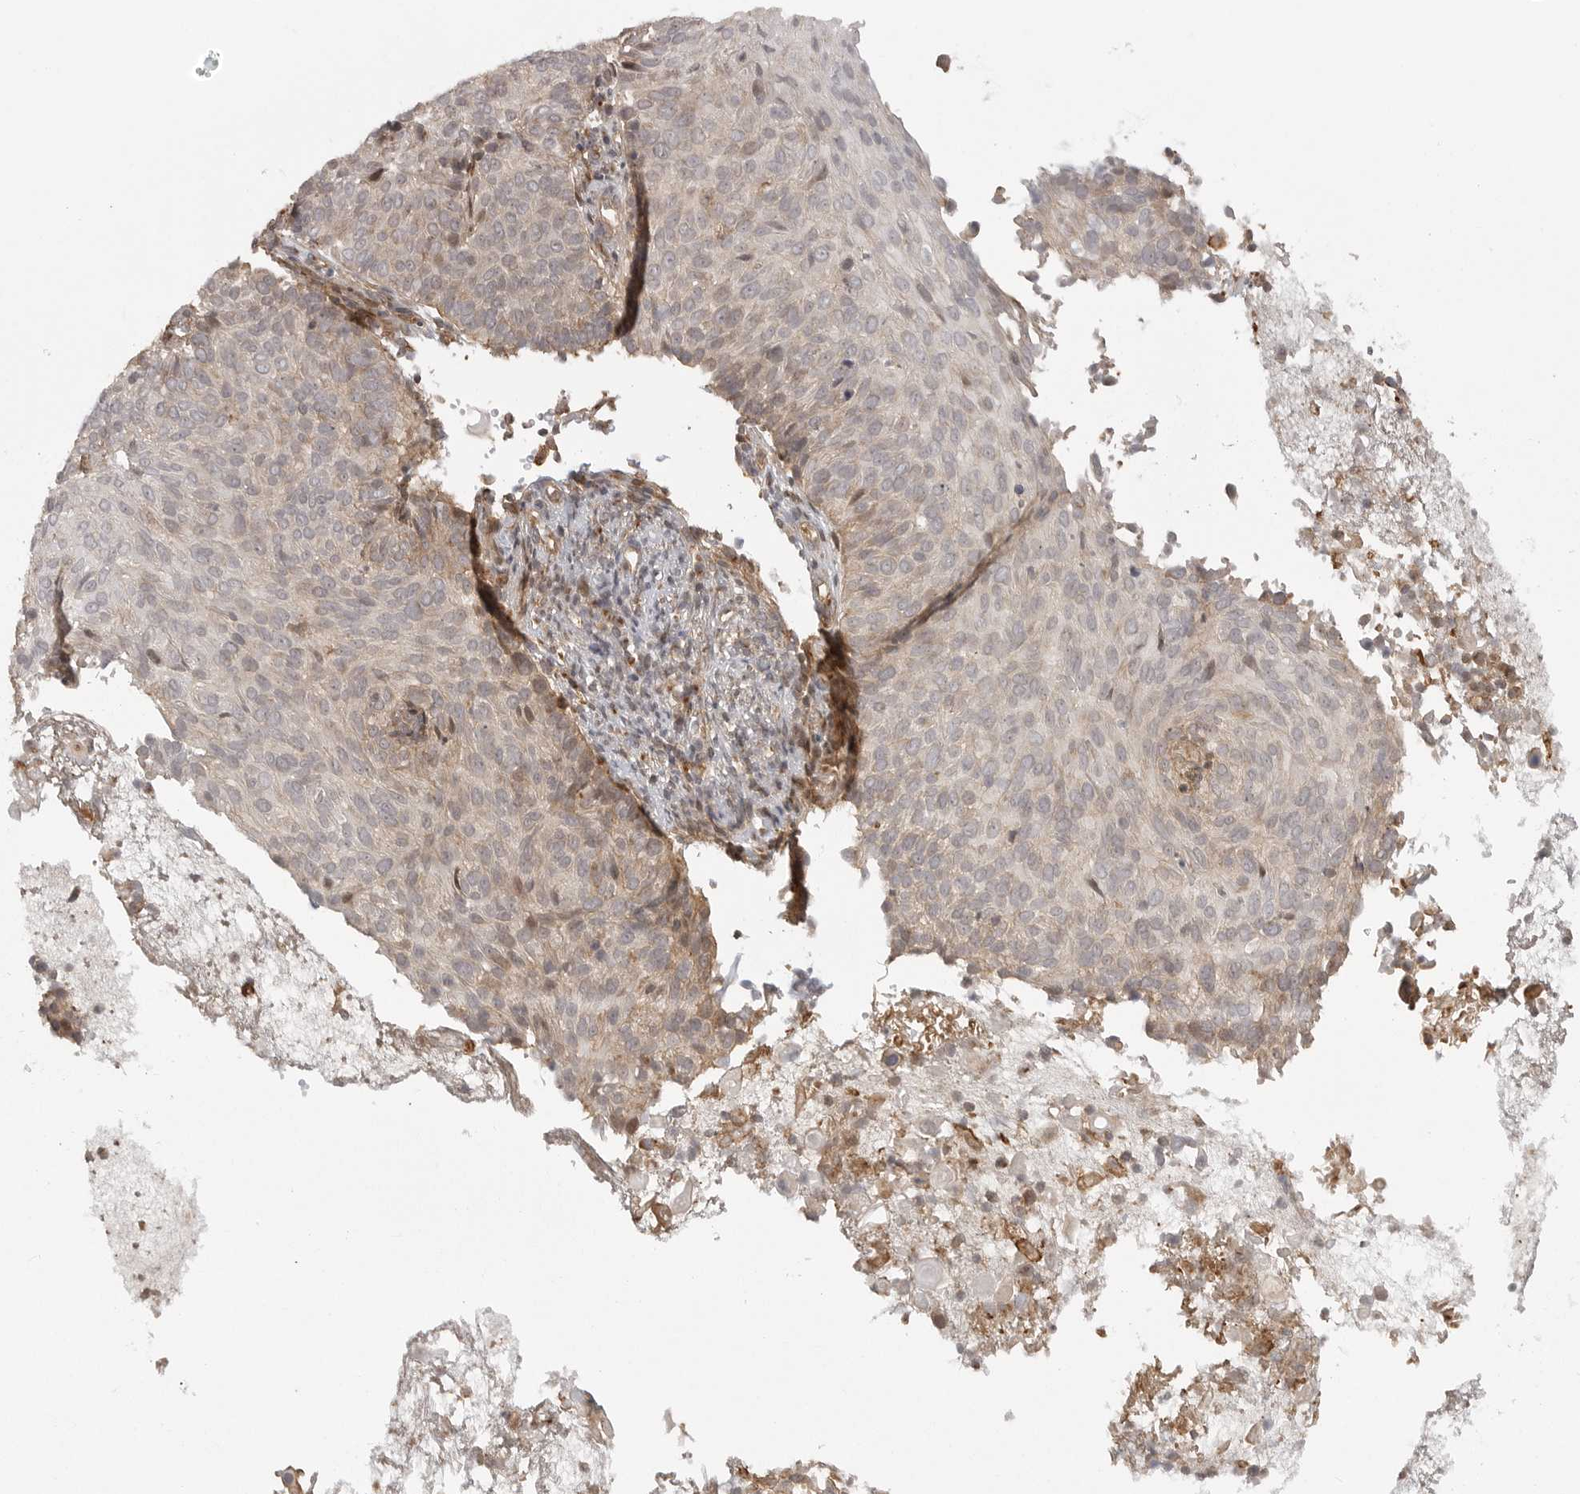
{"staining": {"intensity": "weak", "quantity": "25%-75%", "location": "cytoplasmic/membranous"}, "tissue": "cervical cancer", "cell_type": "Tumor cells", "image_type": "cancer", "snomed": [{"axis": "morphology", "description": "Squamous cell carcinoma, NOS"}, {"axis": "topography", "description": "Cervix"}], "caption": "Approximately 25%-75% of tumor cells in human cervical cancer (squamous cell carcinoma) show weak cytoplasmic/membranous protein positivity as visualized by brown immunohistochemical staining.", "gene": "FAT3", "patient": {"sex": "female", "age": 74}}